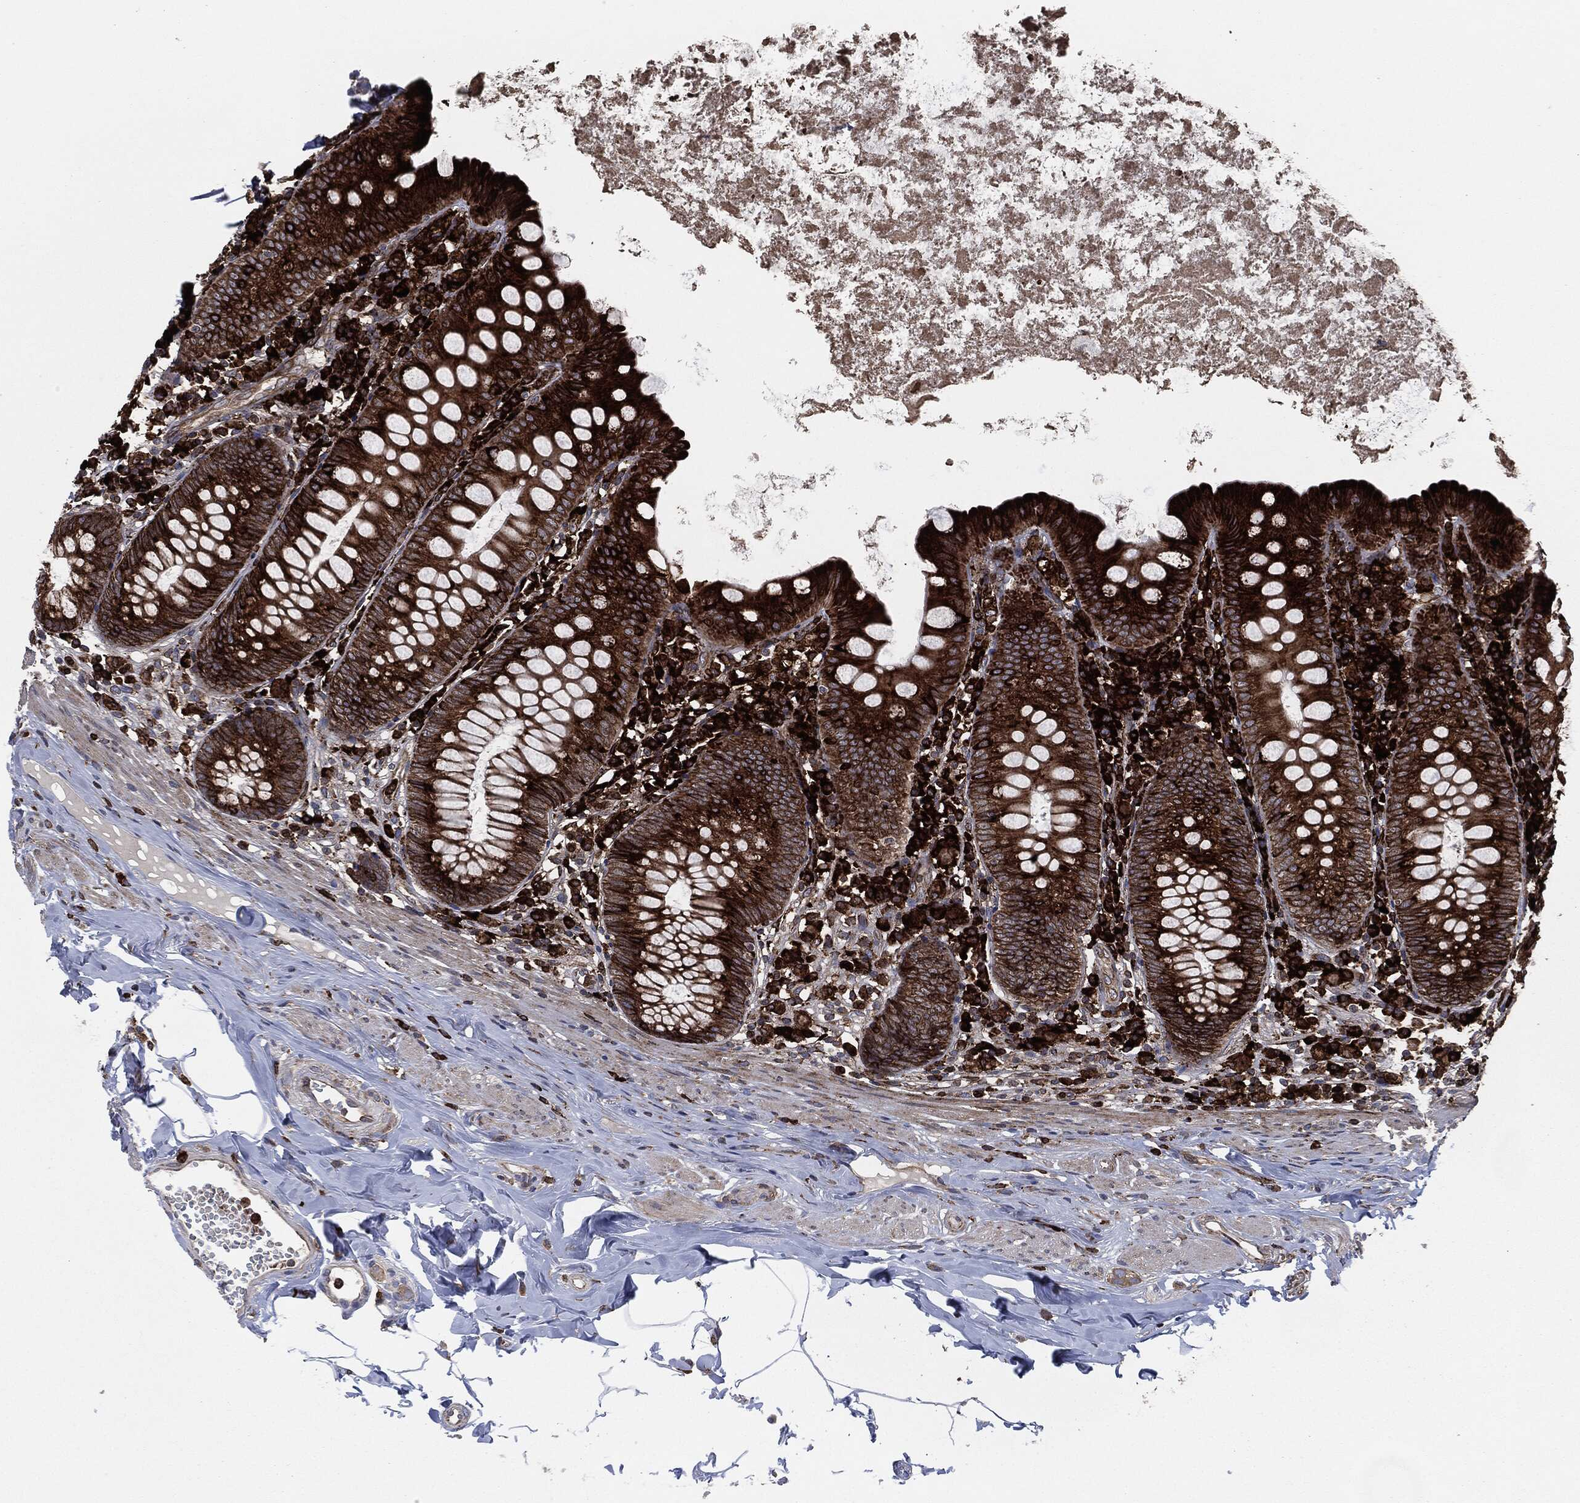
{"staining": {"intensity": "strong", "quantity": ">75%", "location": "cytoplasmic/membranous"}, "tissue": "appendix", "cell_type": "Glandular cells", "image_type": "normal", "snomed": [{"axis": "morphology", "description": "Normal tissue, NOS"}, {"axis": "topography", "description": "Appendix"}], "caption": "IHC of unremarkable human appendix shows high levels of strong cytoplasmic/membranous positivity in about >75% of glandular cells.", "gene": "CALR", "patient": {"sex": "female", "age": 82}}